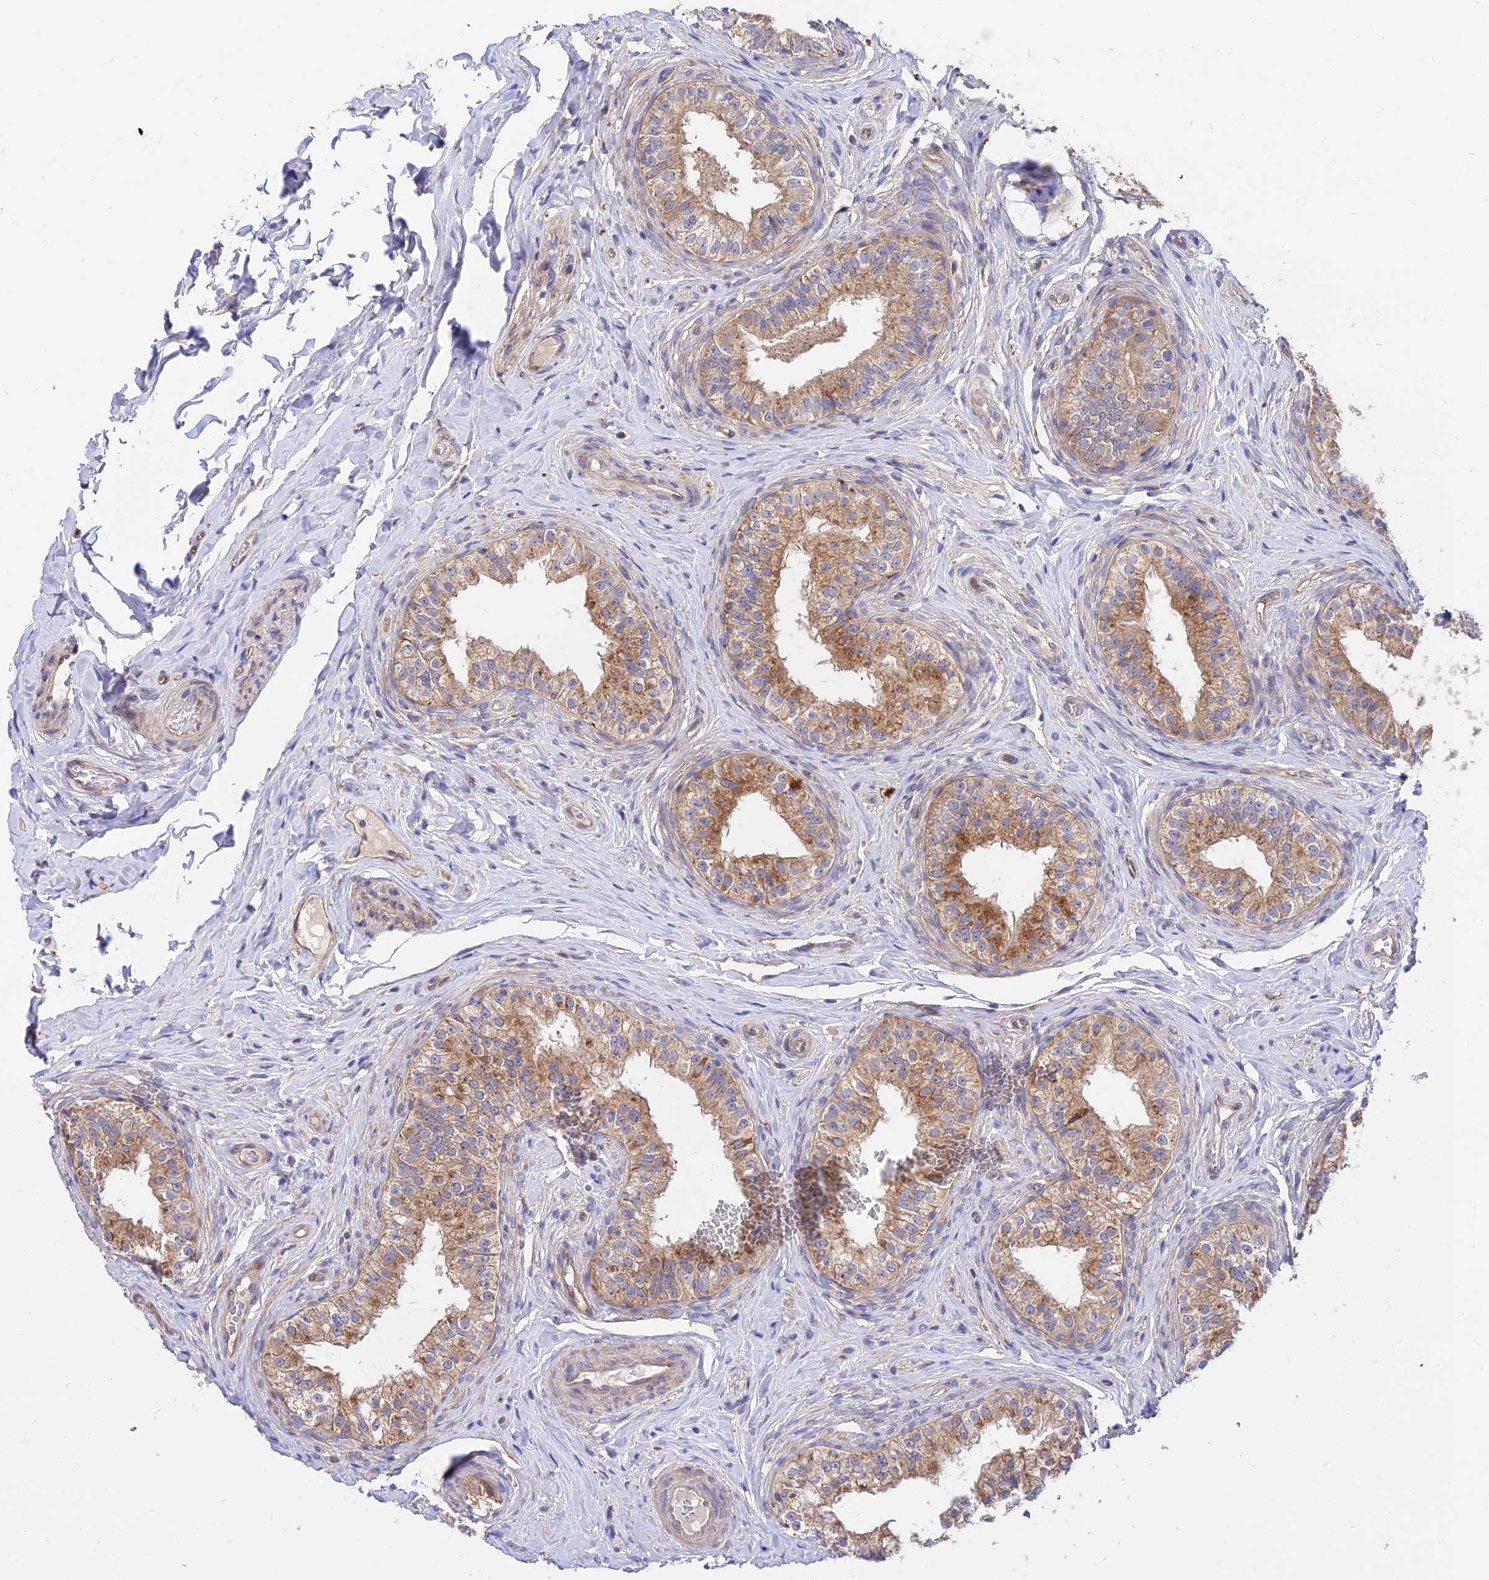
{"staining": {"intensity": "strong", "quantity": "<25%", "location": "cytoplasmic/membranous"}, "tissue": "epididymis", "cell_type": "Glandular cells", "image_type": "normal", "snomed": [{"axis": "morphology", "description": "Normal tissue, NOS"}, {"axis": "topography", "description": "Epididymis"}], "caption": "Protein expression analysis of normal epididymis demonstrates strong cytoplasmic/membranous expression in about <25% of glandular cells. (Stains: DAB (3,3'-diaminobenzidine) in brown, nuclei in blue, Microscopy: brightfield microscopy at high magnification).", "gene": "CDC37L1", "patient": {"sex": "male", "age": 49}}